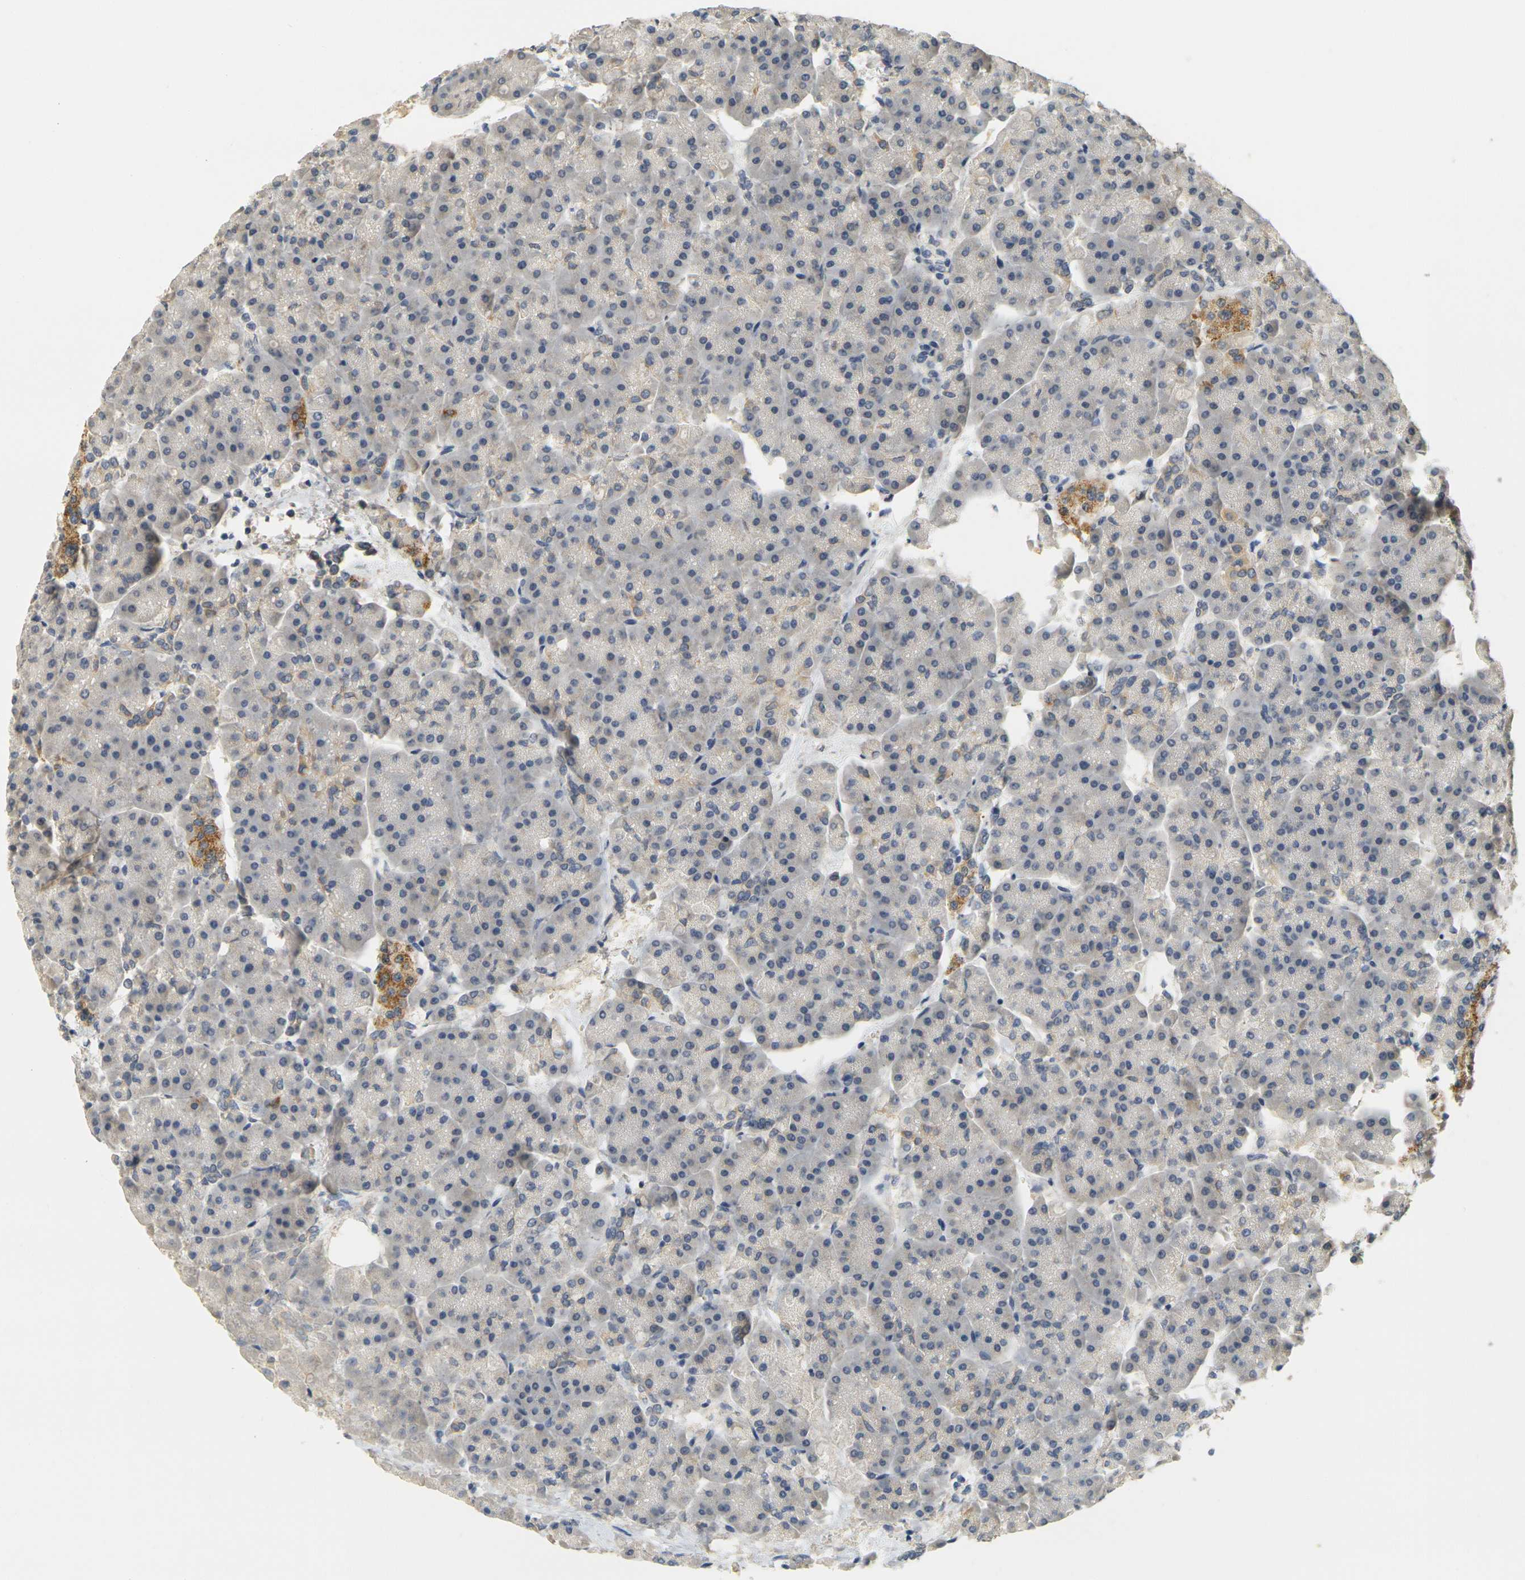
{"staining": {"intensity": "weak", "quantity": "<25%", "location": "cytoplasmic/membranous"}, "tissue": "pancreas", "cell_type": "Exocrine glandular cells", "image_type": "normal", "snomed": [{"axis": "morphology", "description": "Normal tissue, NOS"}, {"axis": "topography", "description": "Pancreas"}], "caption": "IHC of normal pancreas demonstrates no expression in exocrine glandular cells.", "gene": "GDAP1", "patient": {"sex": "female", "age": 70}}